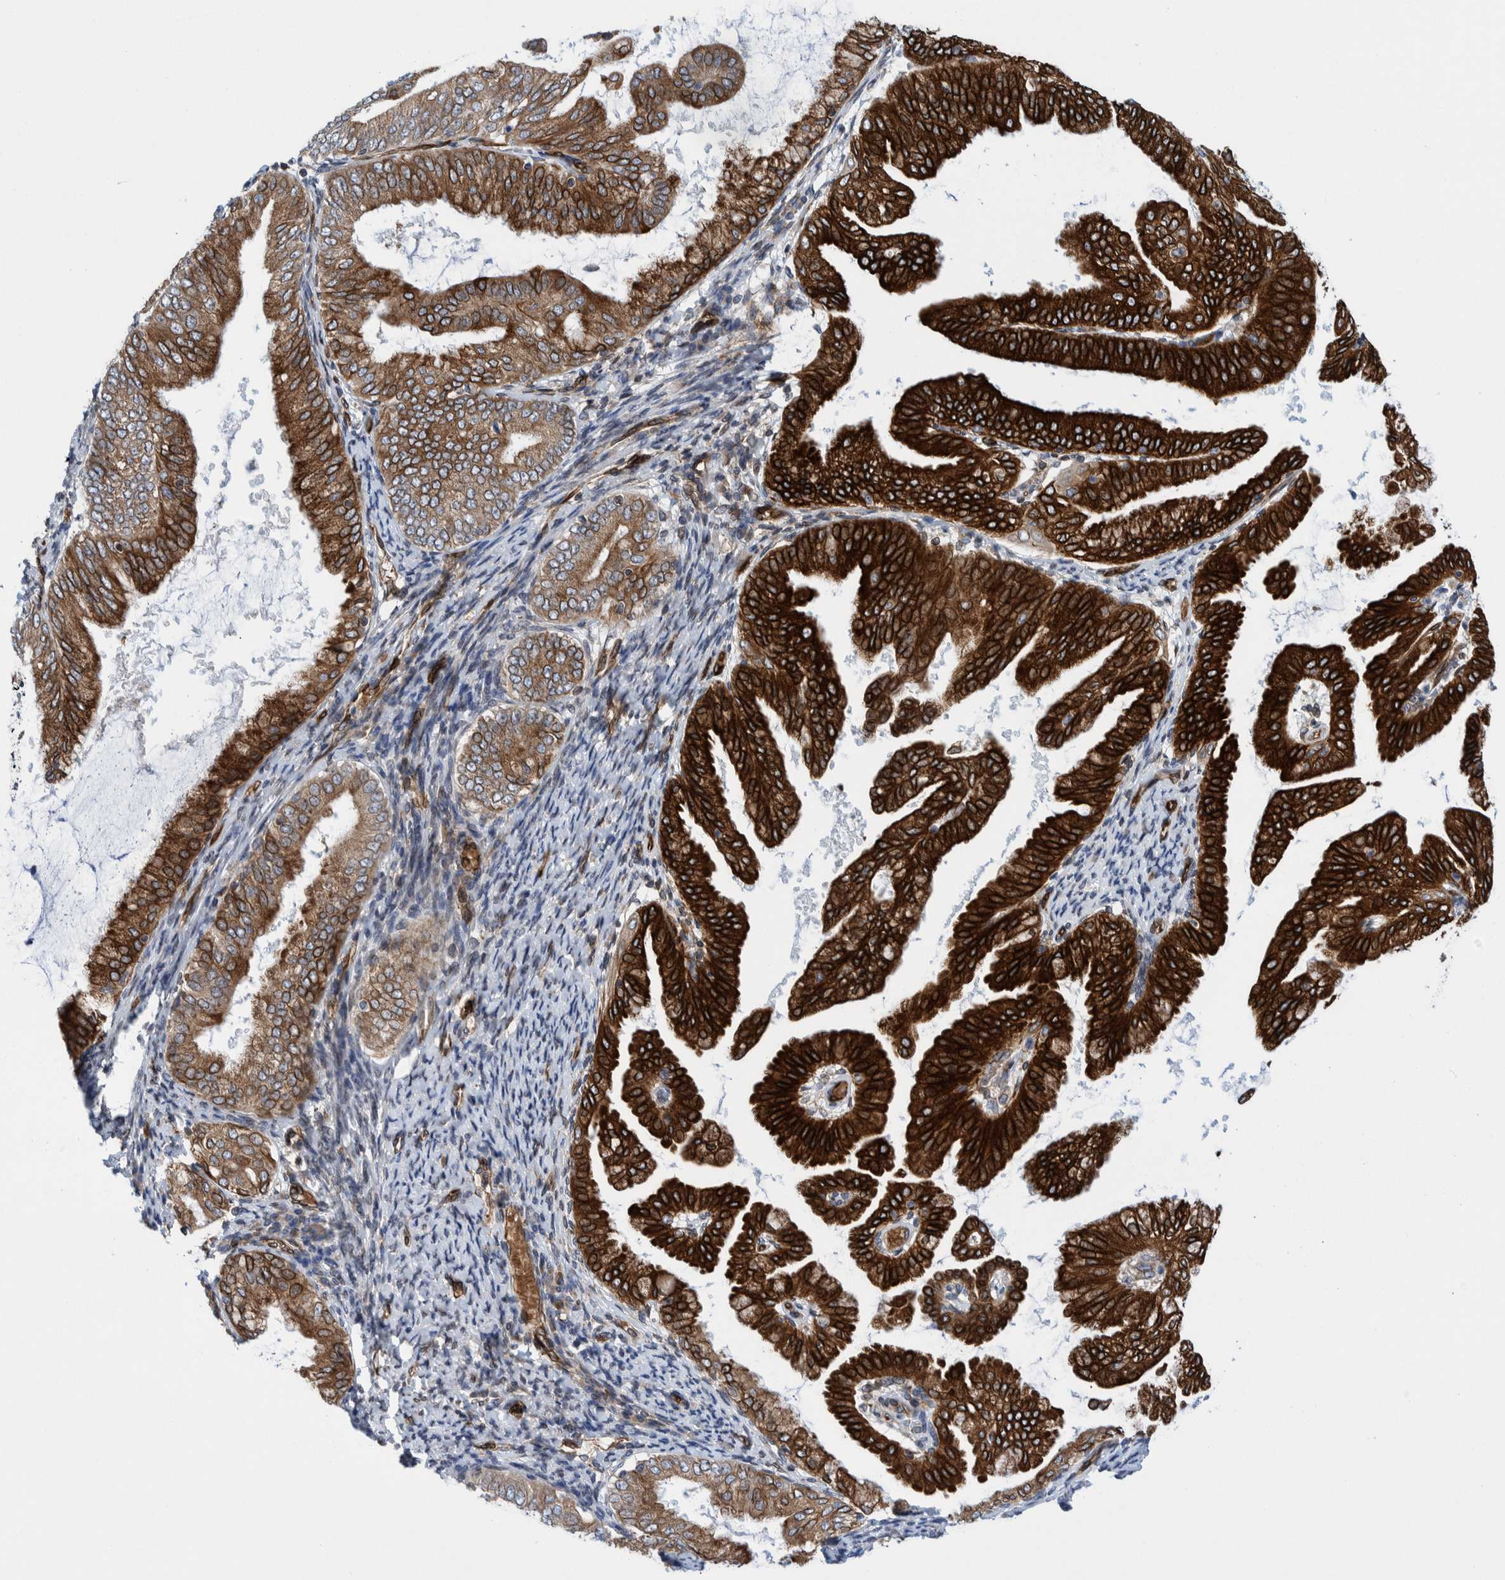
{"staining": {"intensity": "strong", "quantity": ">75%", "location": "cytoplasmic/membranous"}, "tissue": "endometrial cancer", "cell_type": "Tumor cells", "image_type": "cancer", "snomed": [{"axis": "morphology", "description": "Adenocarcinoma, NOS"}, {"axis": "topography", "description": "Endometrium"}], "caption": "This image exhibits immunohistochemistry staining of human endometrial adenocarcinoma, with high strong cytoplasmic/membranous positivity in approximately >75% of tumor cells.", "gene": "THEM6", "patient": {"sex": "female", "age": 63}}